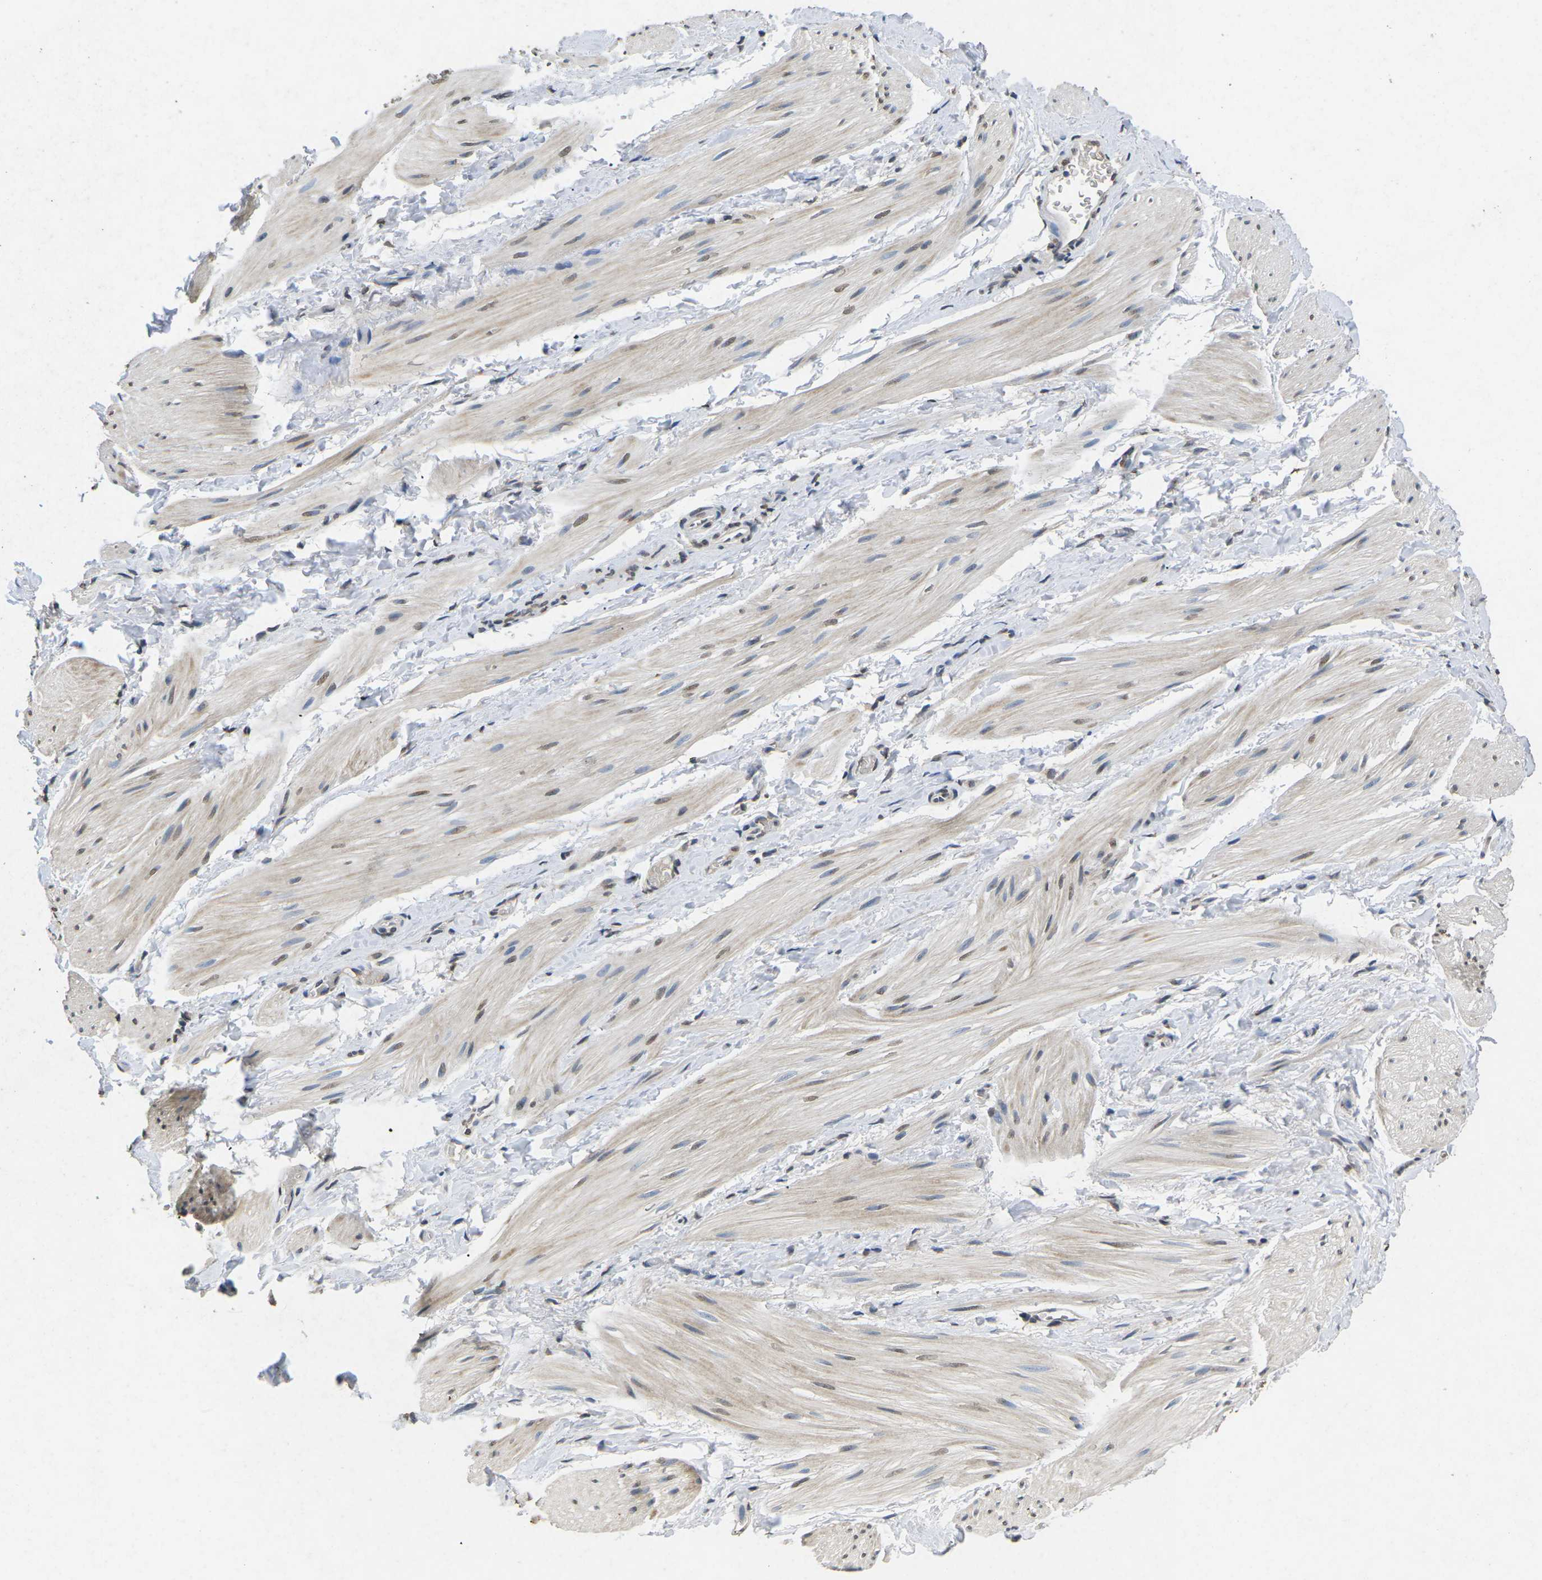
{"staining": {"intensity": "weak", "quantity": "<25%", "location": "cytoplasmic/membranous"}, "tissue": "smooth muscle", "cell_type": "Smooth muscle cells", "image_type": "normal", "snomed": [{"axis": "morphology", "description": "Normal tissue, NOS"}, {"axis": "topography", "description": "Smooth muscle"}], "caption": "The micrograph demonstrates no staining of smooth muscle cells in normal smooth muscle.", "gene": "SCNN1B", "patient": {"sex": "male", "age": 16}}